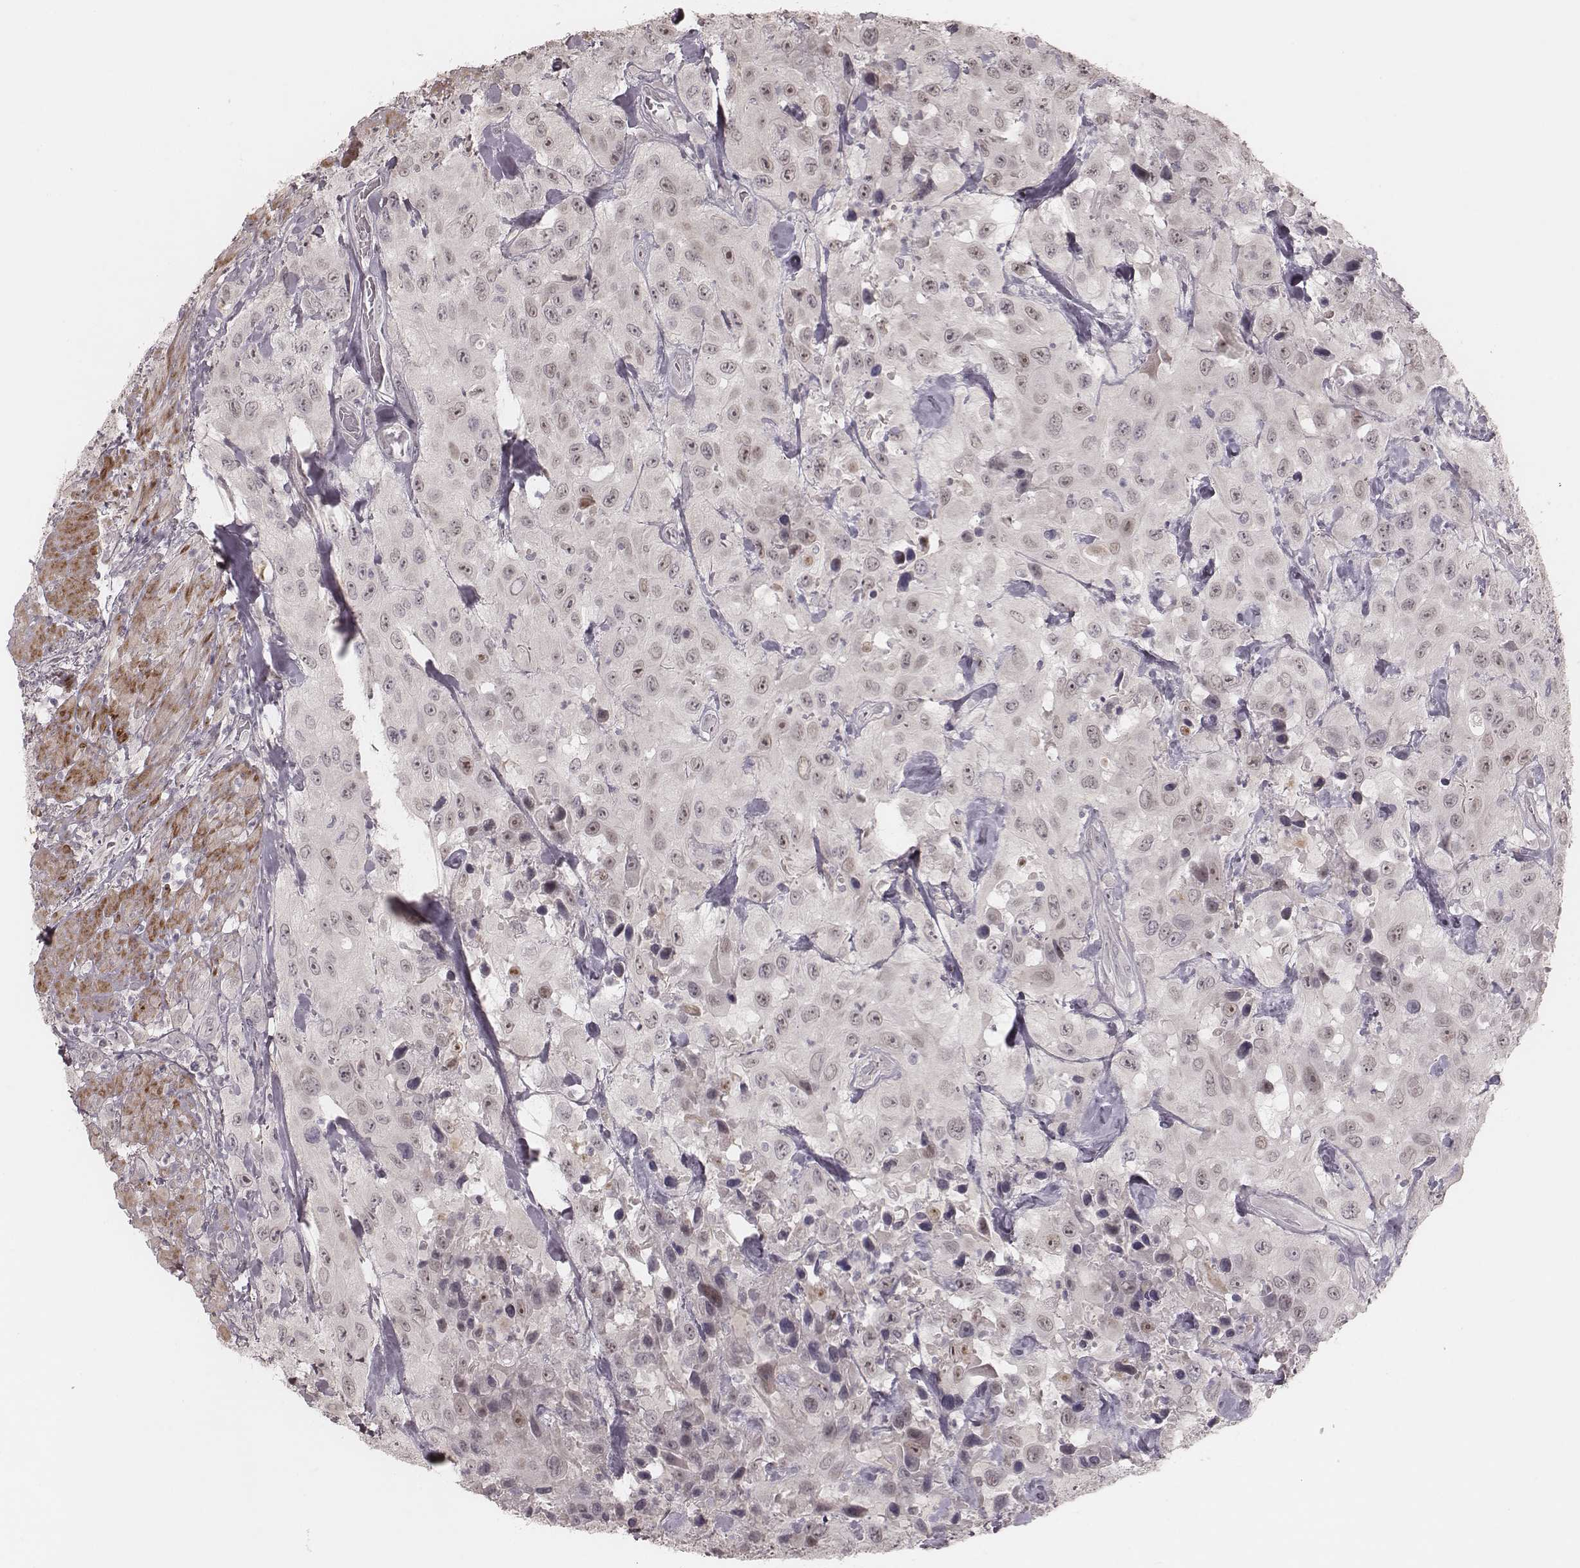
{"staining": {"intensity": "negative", "quantity": "none", "location": "none"}, "tissue": "urothelial cancer", "cell_type": "Tumor cells", "image_type": "cancer", "snomed": [{"axis": "morphology", "description": "Urothelial carcinoma, High grade"}, {"axis": "topography", "description": "Urinary bladder"}], "caption": "Protein analysis of urothelial carcinoma (high-grade) exhibits no significant staining in tumor cells.", "gene": "FAM13B", "patient": {"sex": "male", "age": 79}}